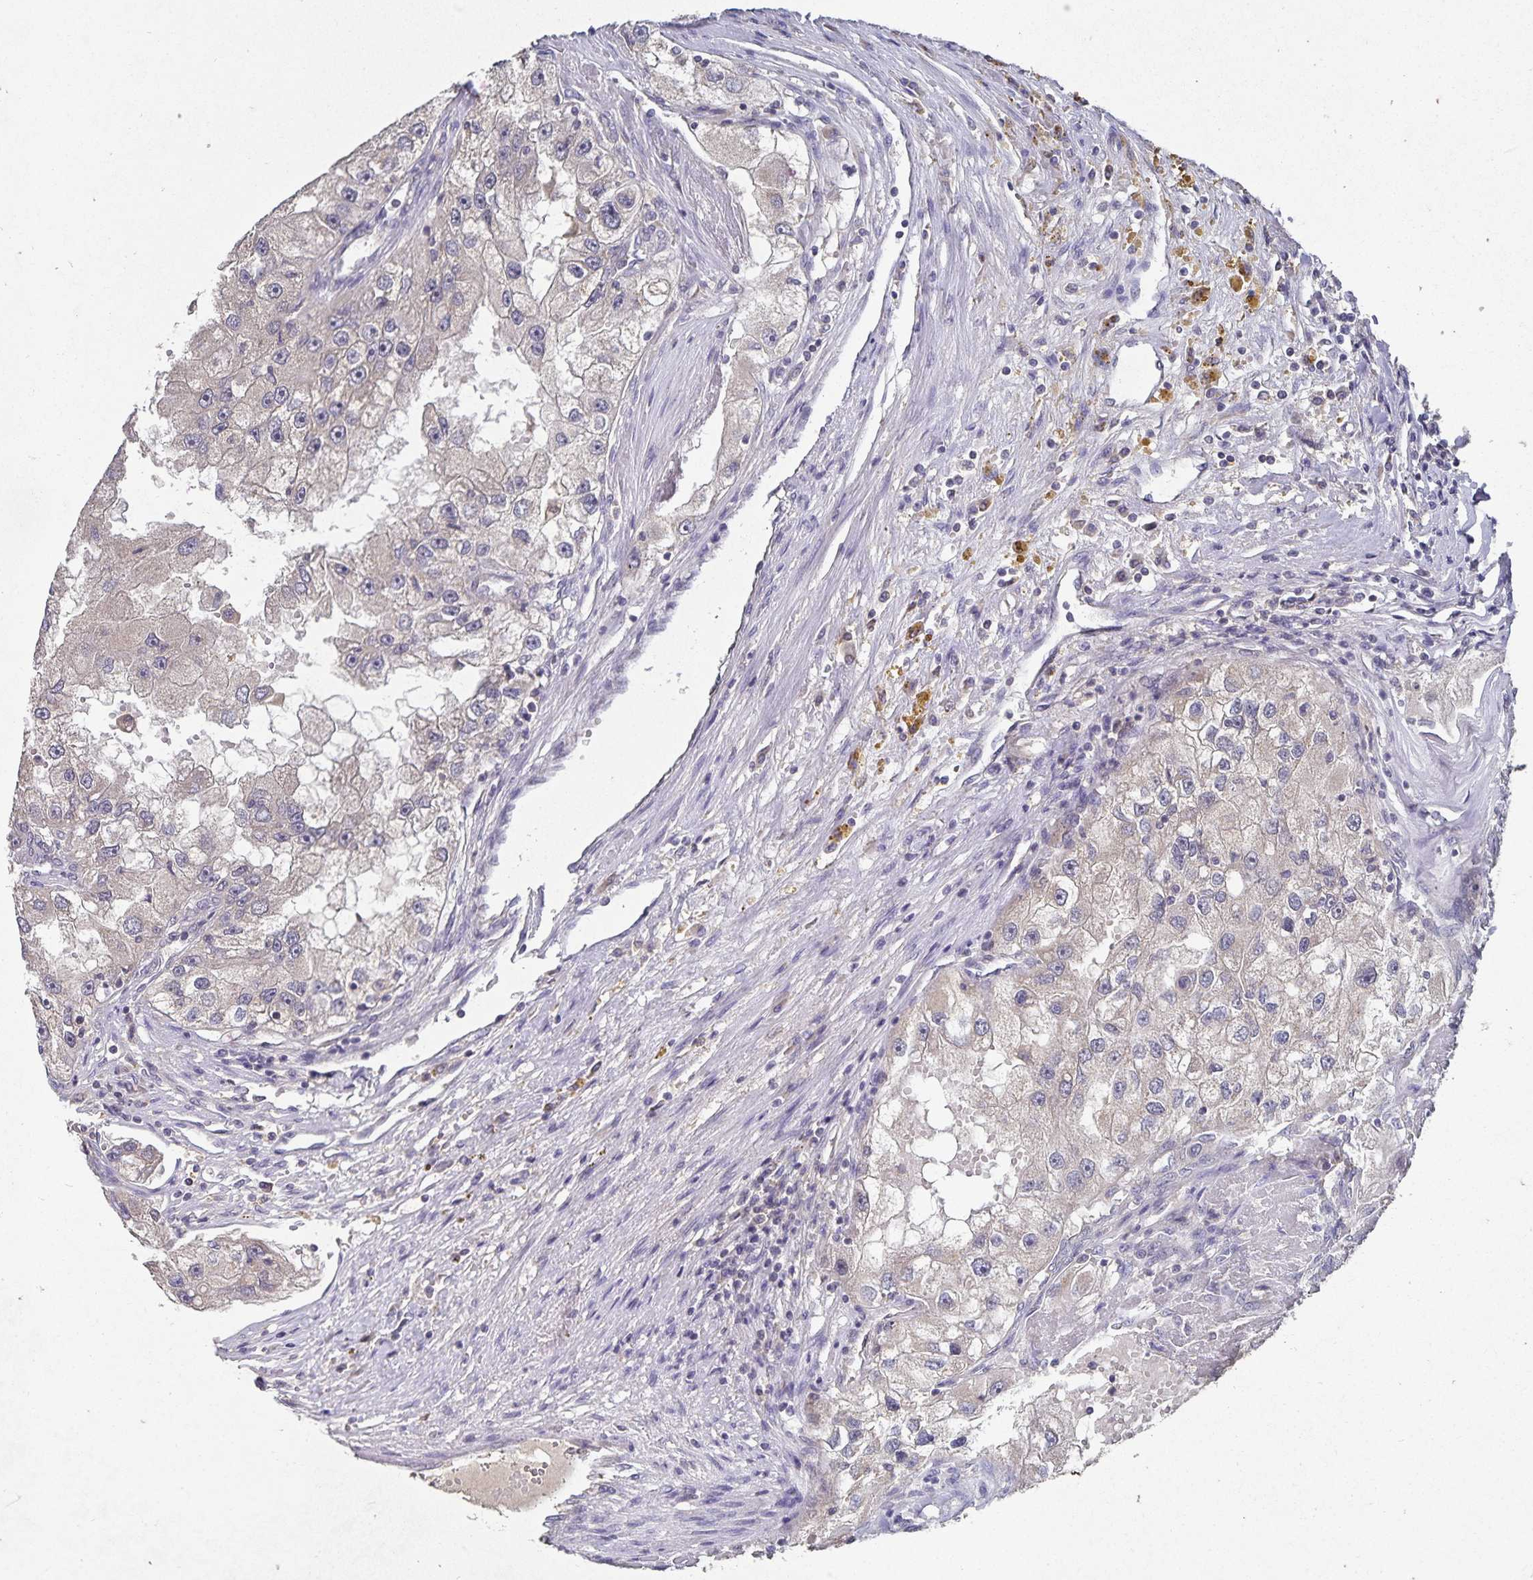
{"staining": {"intensity": "negative", "quantity": "none", "location": "none"}, "tissue": "renal cancer", "cell_type": "Tumor cells", "image_type": "cancer", "snomed": [{"axis": "morphology", "description": "Adenocarcinoma, NOS"}, {"axis": "topography", "description": "Kidney"}], "caption": "Renal cancer (adenocarcinoma) was stained to show a protein in brown. There is no significant positivity in tumor cells.", "gene": "HEPN1", "patient": {"sex": "male", "age": 63}}